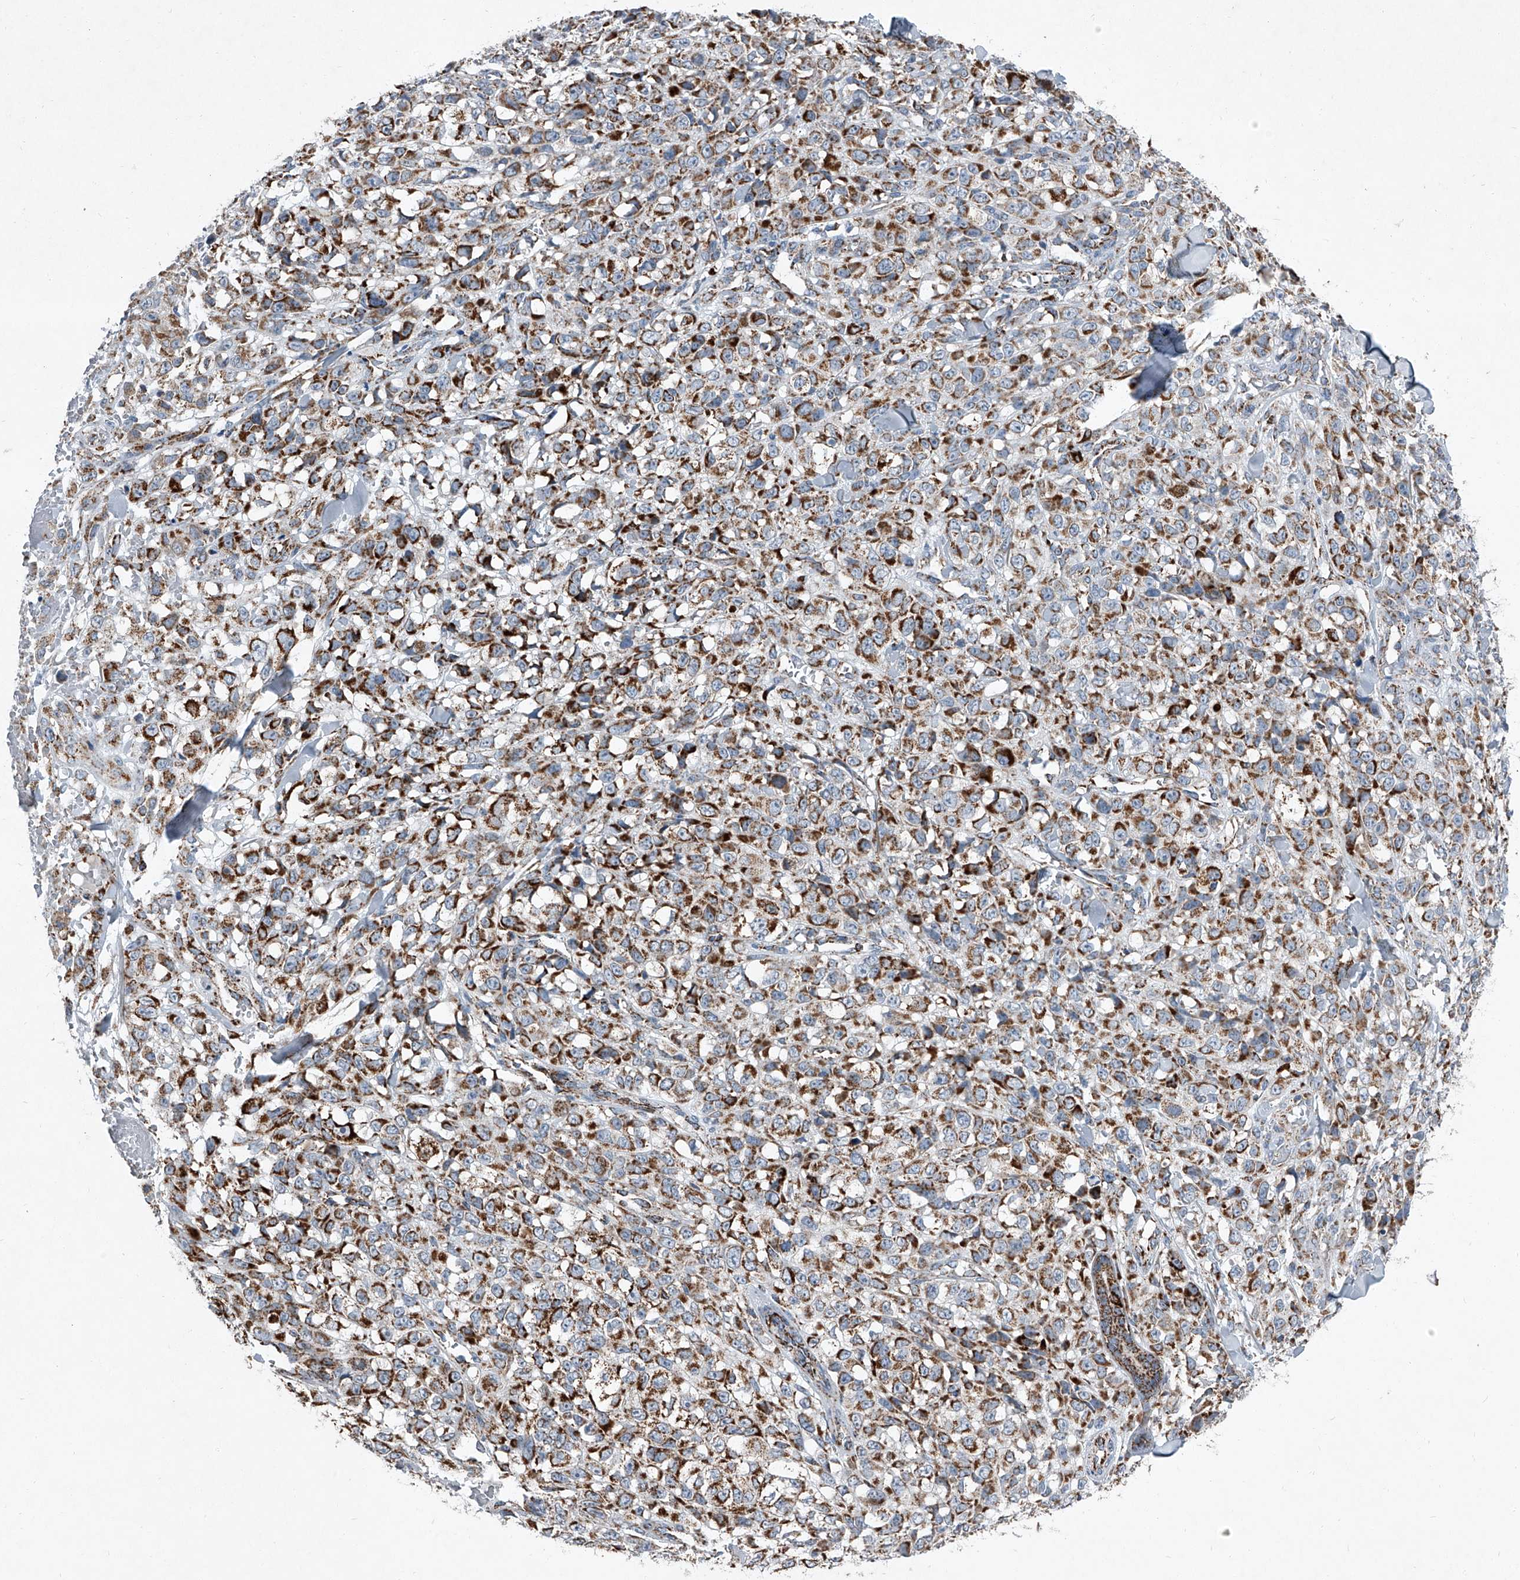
{"staining": {"intensity": "strong", "quantity": ">75%", "location": "cytoplasmic/membranous"}, "tissue": "melanoma", "cell_type": "Tumor cells", "image_type": "cancer", "snomed": [{"axis": "morphology", "description": "Malignant melanoma, Metastatic site"}, {"axis": "topography", "description": "Skin"}], "caption": "Malignant melanoma (metastatic site) stained with a protein marker demonstrates strong staining in tumor cells.", "gene": "CHRNA7", "patient": {"sex": "female", "age": 72}}